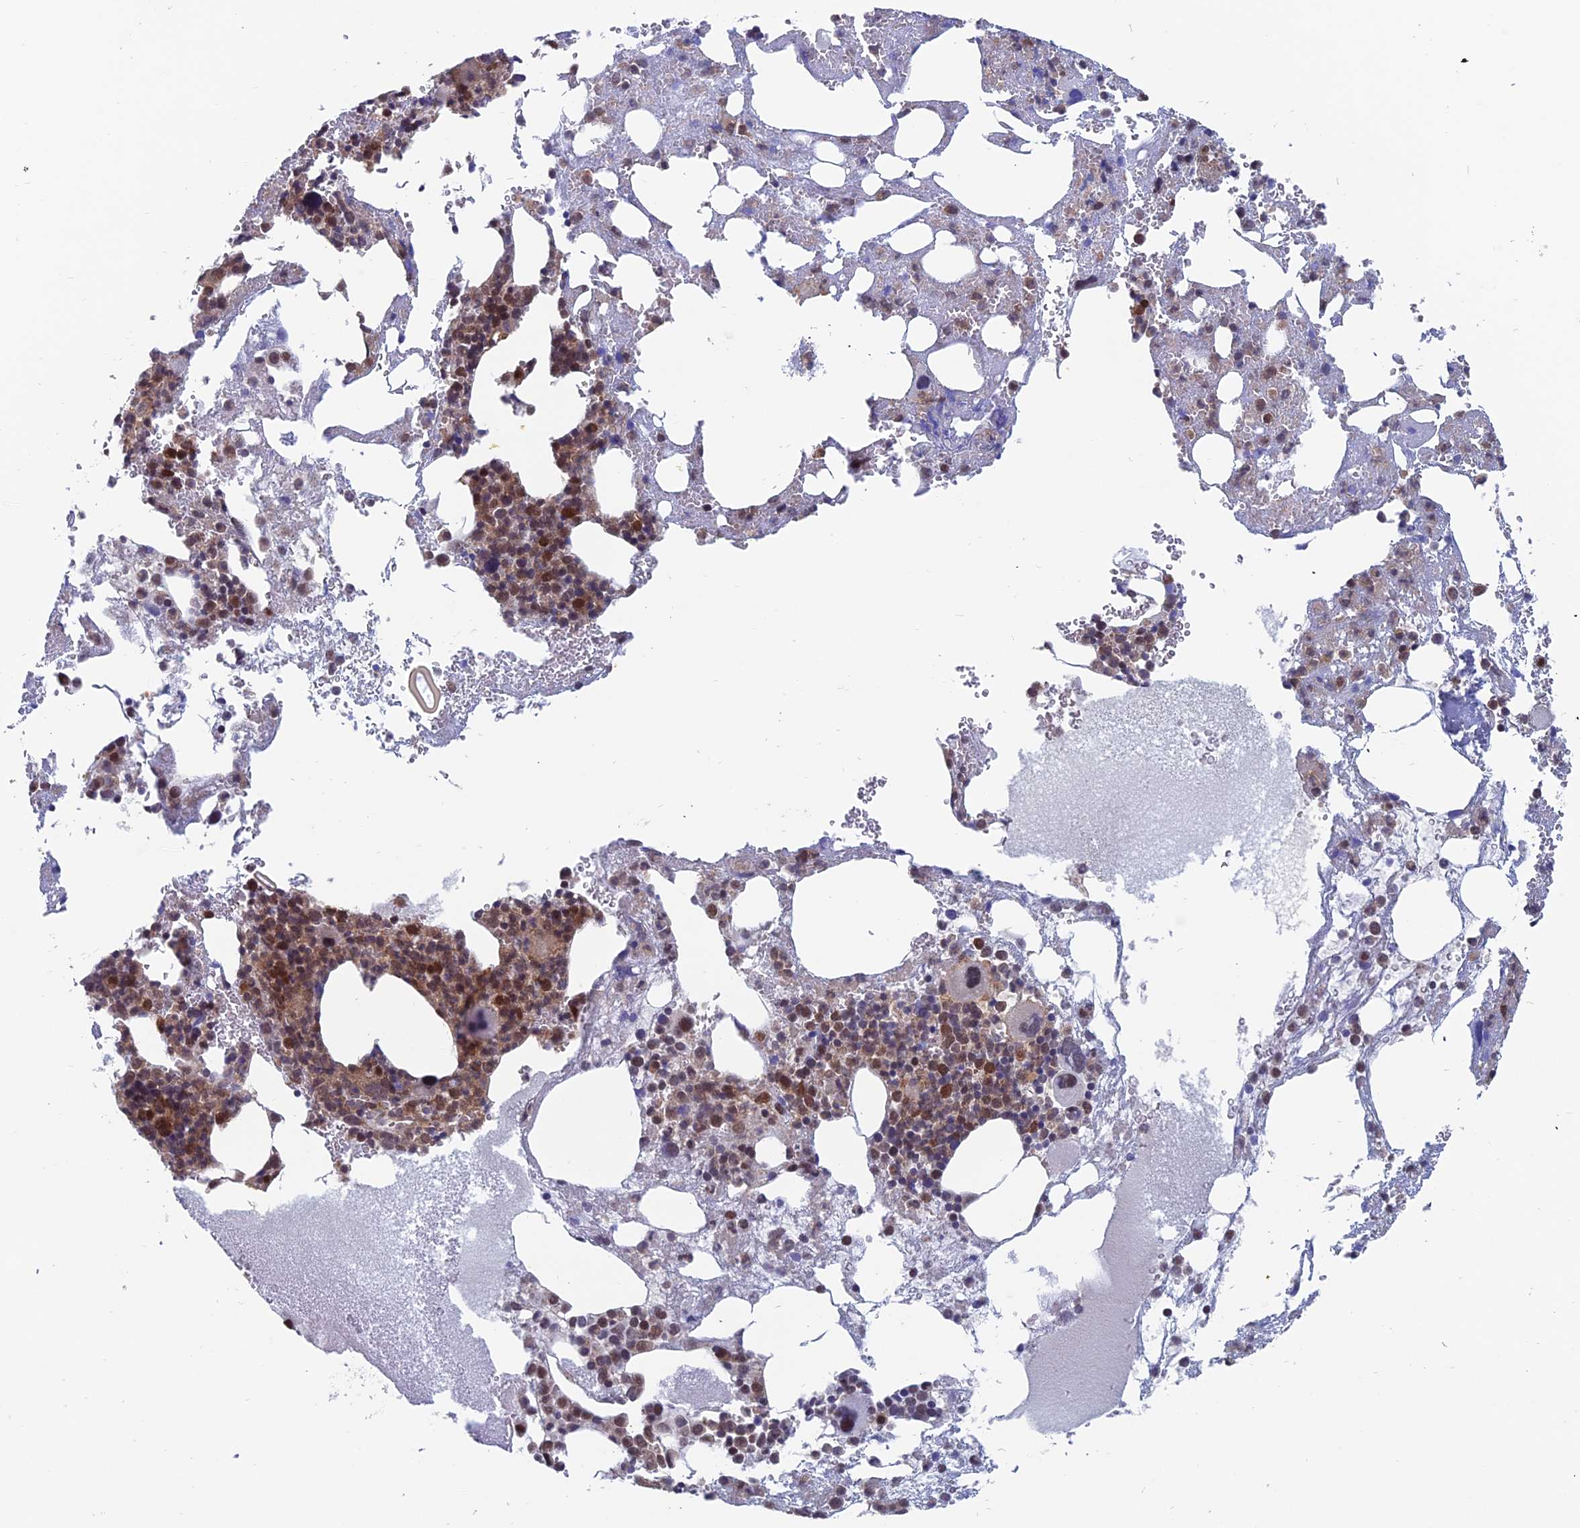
{"staining": {"intensity": "moderate", "quantity": "25%-75%", "location": "cytoplasmic/membranous,nuclear"}, "tissue": "bone marrow", "cell_type": "Hematopoietic cells", "image_type": "normal", "snomed": [{"axis": "morphology", "description": "Normal tissue, NOS"}, {"axis": "topography", "description": "Bone marrow"}], "caption": "Brown immunohistochemical staining in normal human bone marrow exhibits moderate cytoplasmic/membranous,nuclear staining in about 25%-75% of hematopoietic cells.", "gene": "IGBP1", "patient": {"sex": "male", "age": 61}}